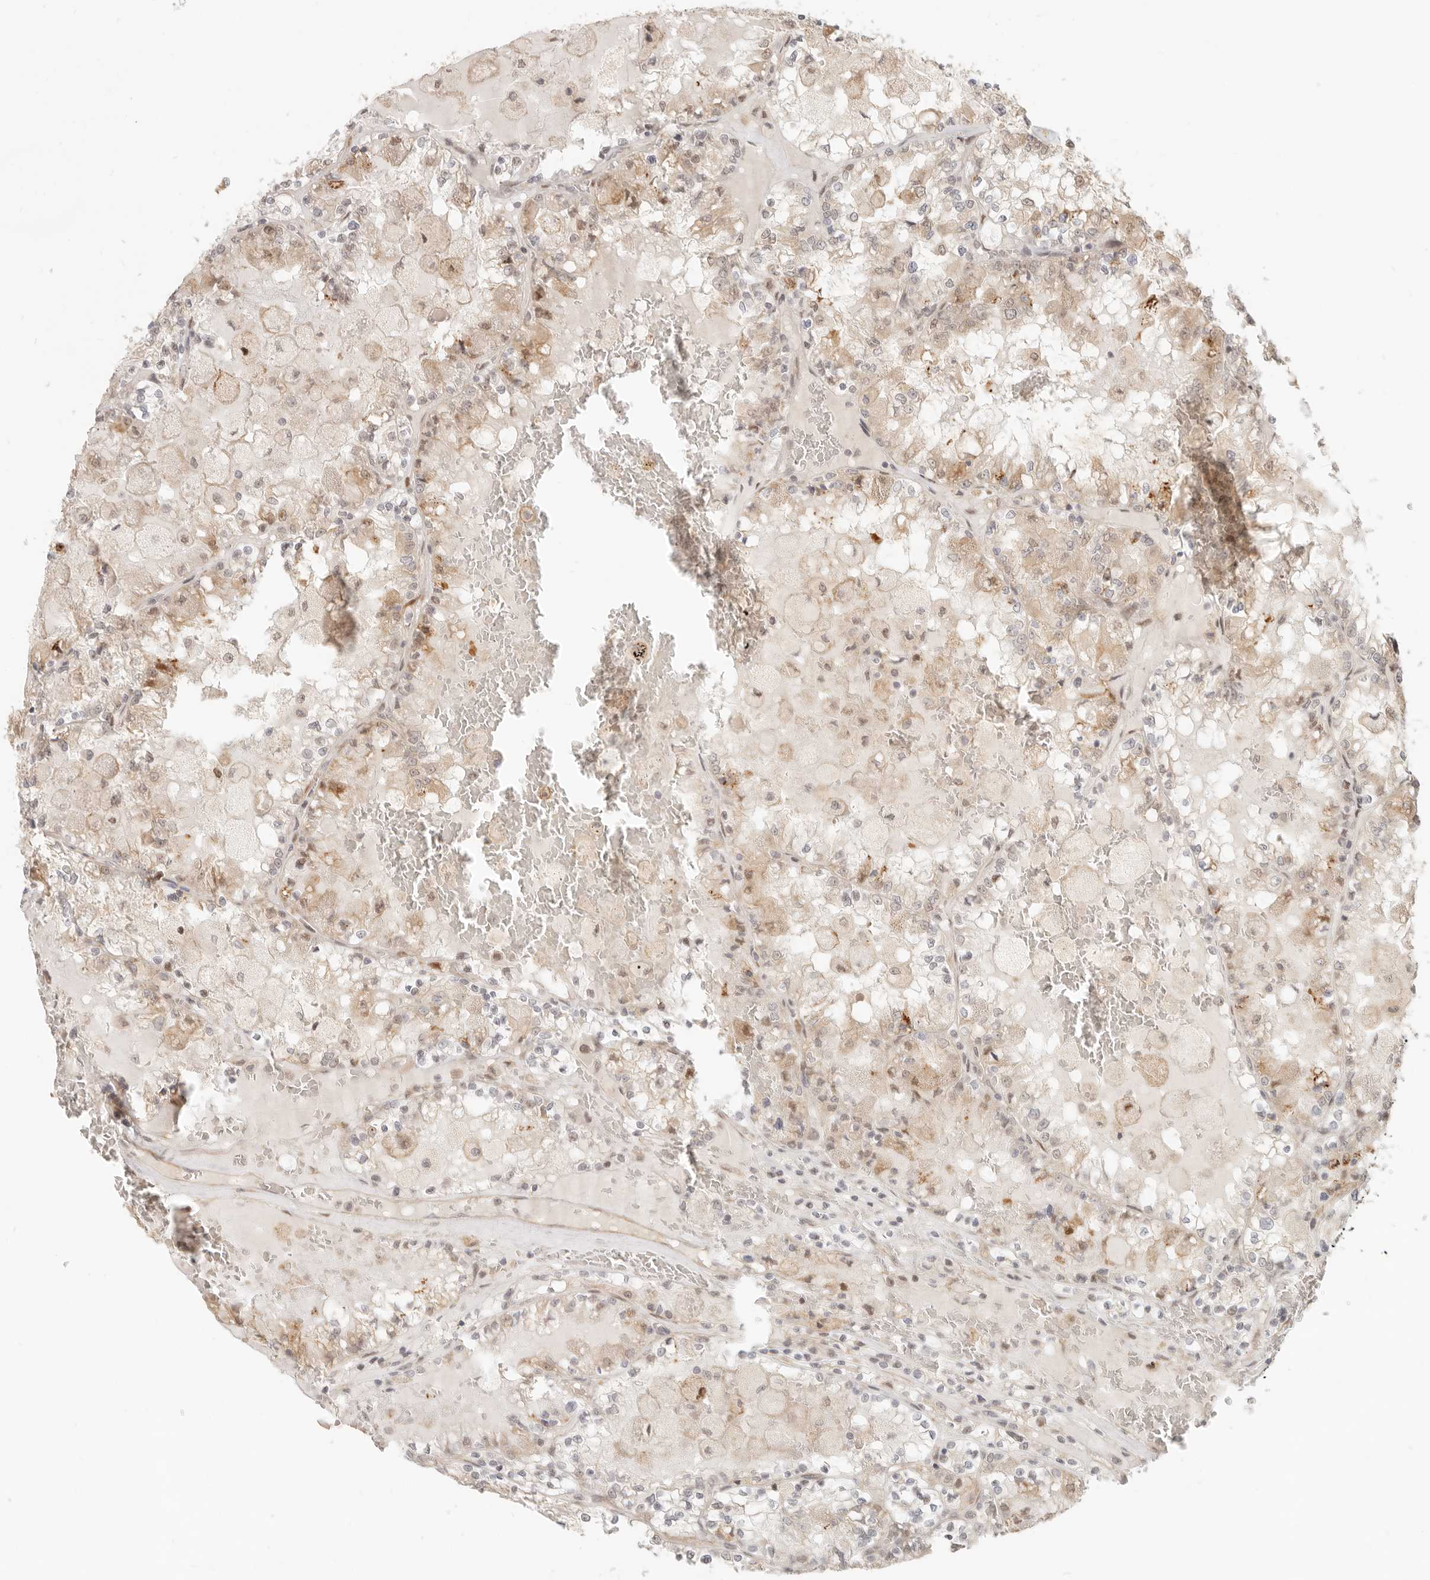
{"staining": {"intensity": "weak", "quantity": "25%-75%", "location": "cytoplasmic/membranous"}, "tissue": "renal cancer", "cell_type": "Tumor cells", "image_type": "cancer", "snomed": [{"axis": "morphology", "description": "Adenocarcinoma, NOS"}, {"axis": "topography", "description": "Kidney"}], "caption": "Immunohistochemical staining of renal cancer (adenocarcinoma) displays weak cytoplasmic/membranous protein staining in approximately 25%-75% of tumor cells. The protein is stained brown, and the nuclei are stained in blue (DAB IHC with brightfield microscopy, high magnification).", "gene": "TUFT1", "patient": {"sex": "female", "age": 56}}